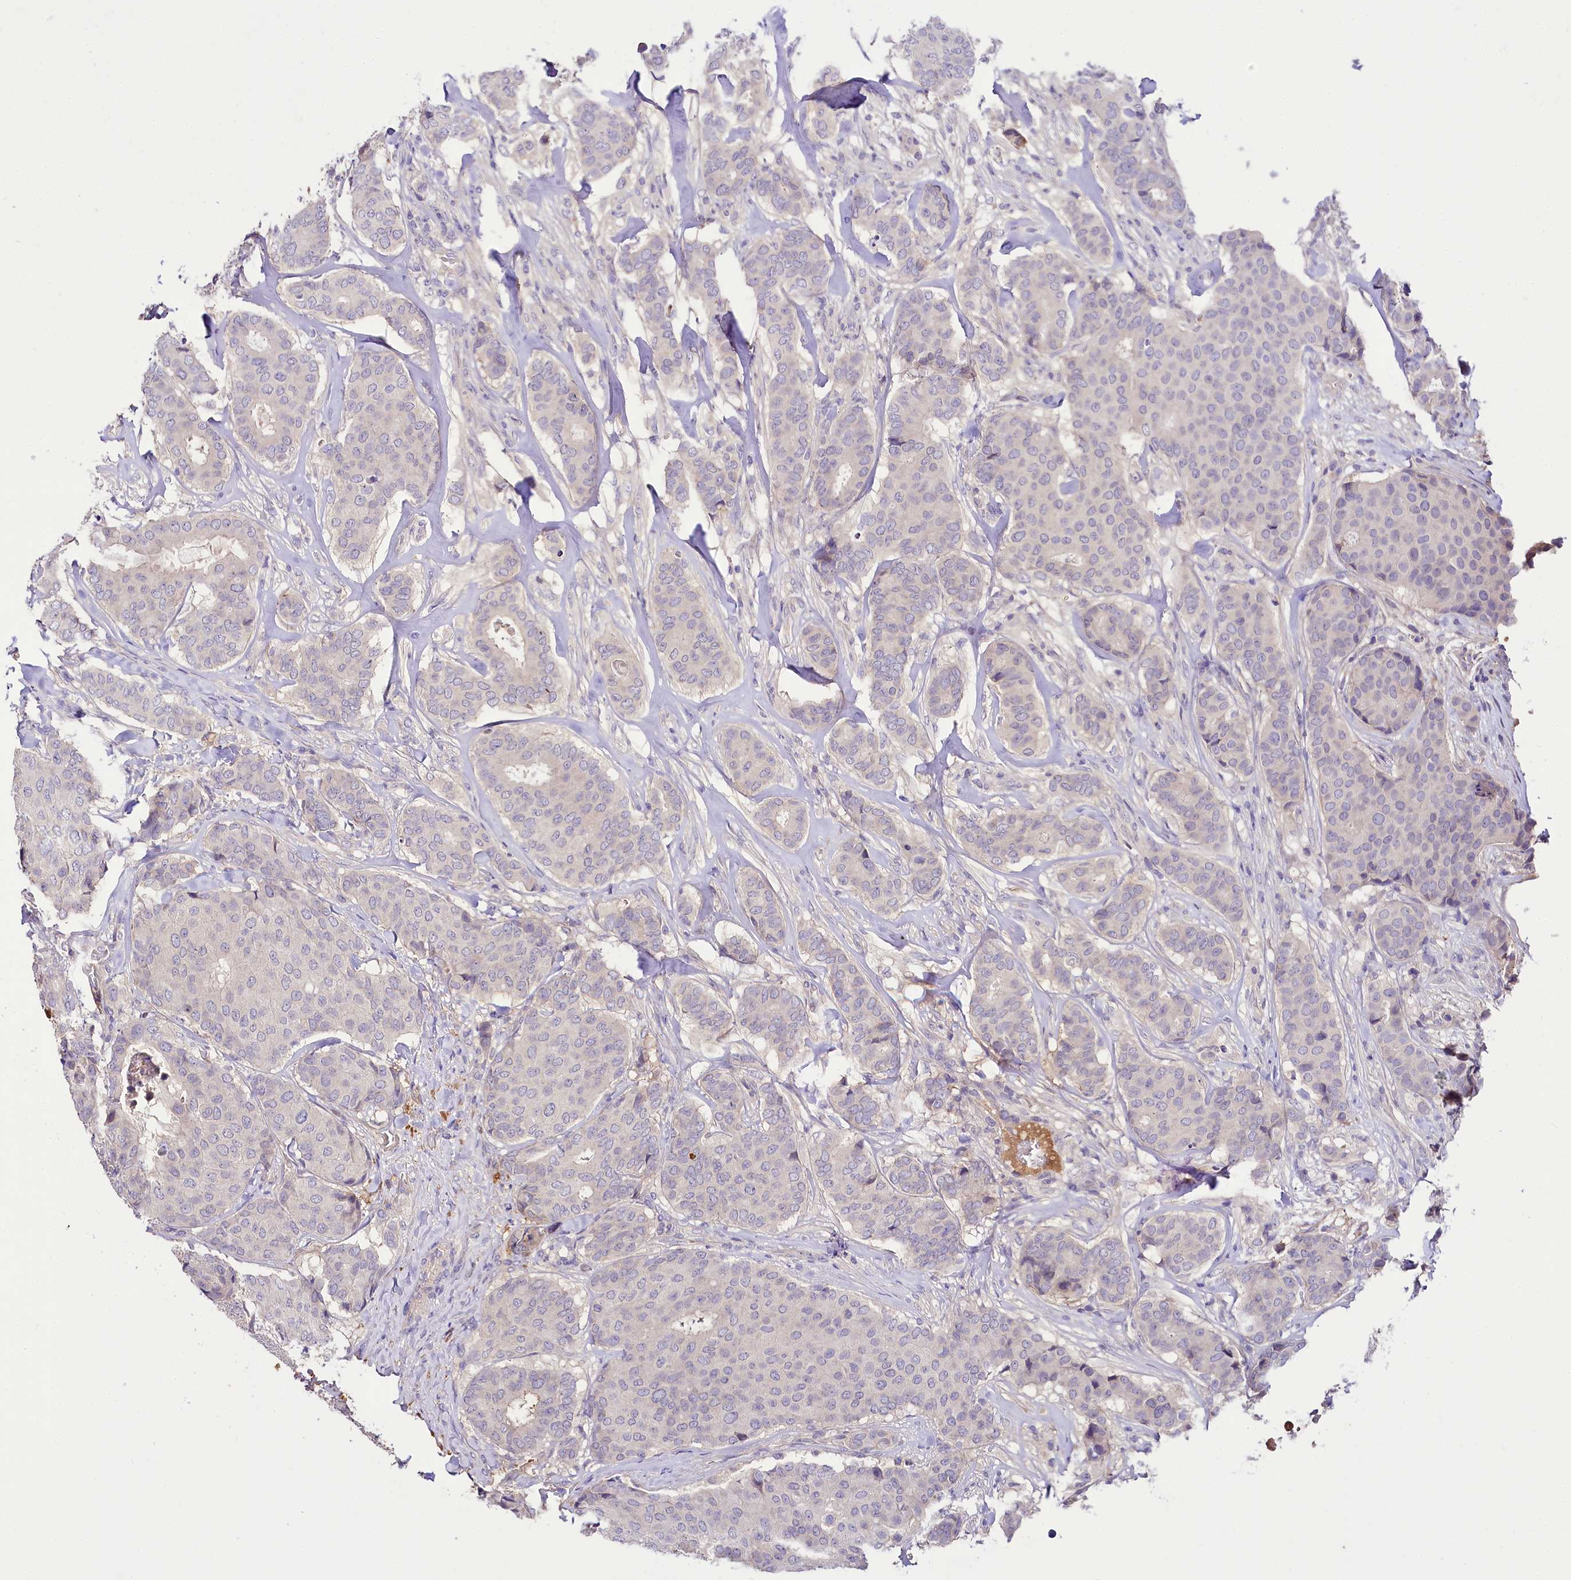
{"staining": {"intensity": "negative", "quantity": "none", "location": "none"}, "tissue": "breast cancer", "cell_type": "Tumor cells", "image_type": "cancer", "snomed": [{"axis": "morphology", "description": "Duct carcinoma"}, {"axis": "topography", "description": "Breast"}], "caption": "Human breast cancer (invasive ductal carcinoma) stained for a protein using IHC displays no positivity in tumor cells.", "gene": "PPP1R32", "patient": {"sex": "female", "age": 75}}